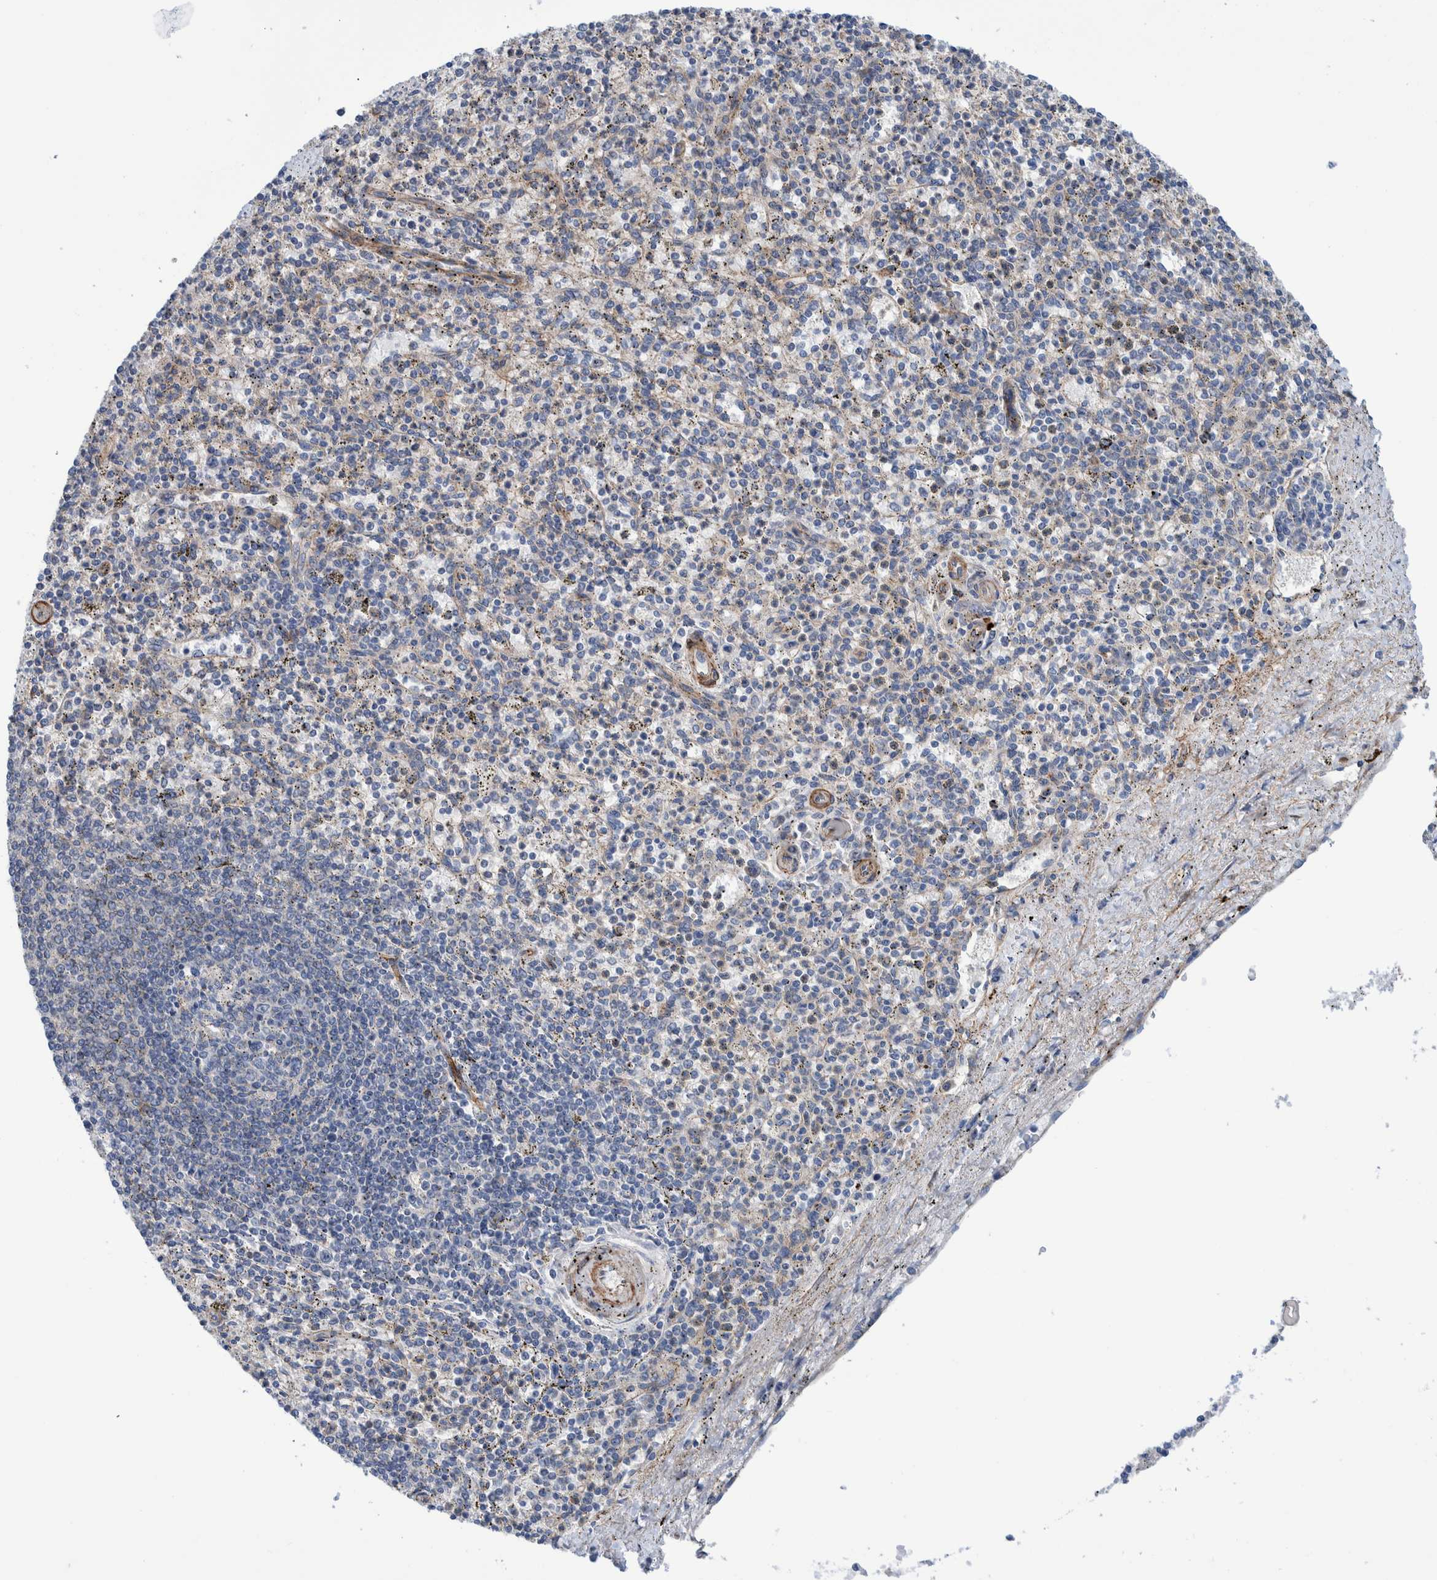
{"staining": {"intensity": "negative", "quantity": "none", "location": "none"}, "tissue": "spleen", "cell_type": "Cells in red pulp", "image_type": "normal", "snomed": [{"axis": "morphology", "description": "Normal tissue, NOS"}, {"axis": "topography", "description": "Spleen"}], "caption": "The photomicrograph shows no staining of cells in red pulp in unremarkable spleen.", "gene": "ENSG00000262660", "patient": {"sex": "male", "age": 72}}